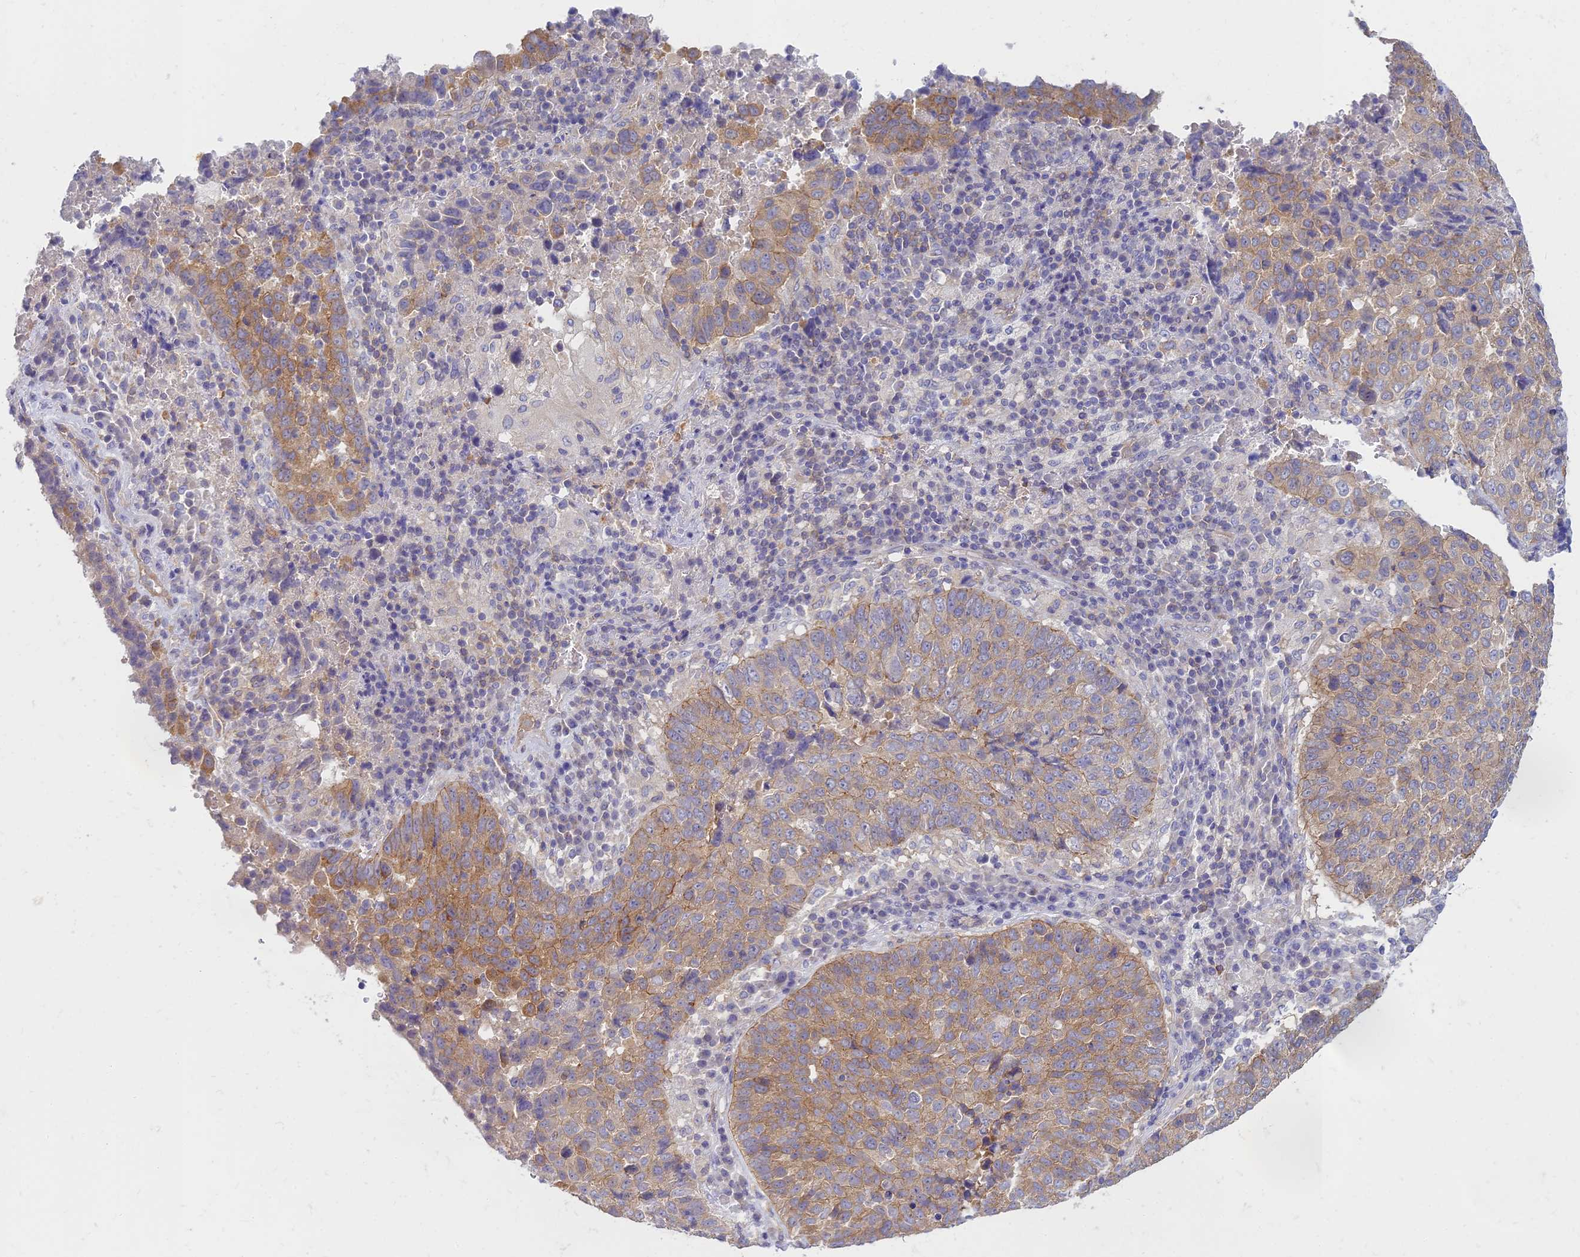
{"staining": {"intensity": "moderate", "quantity": "25%-75%", "location": "cytoplasmic/membranous"}, "tissue": "lung cancer", "cell_type": "Tumor cells", "image_type": "cancer", "snomed": [{"axis": "morphology", "description": "Squamous cell carcinoma, NOS"}, {"axis": "topography", "description": "Lung"}], "caption": "Immunohistochemistry (DAB (3,3'-diaminobenzidine)) staining of squamous cell carcinoma (lung) reveals moderate cytoplasmic/membranous protein staining in about 25%-75% of tumor cells.", "gene": "STRN4", "patient": {"sex": "male", "age": 73}}